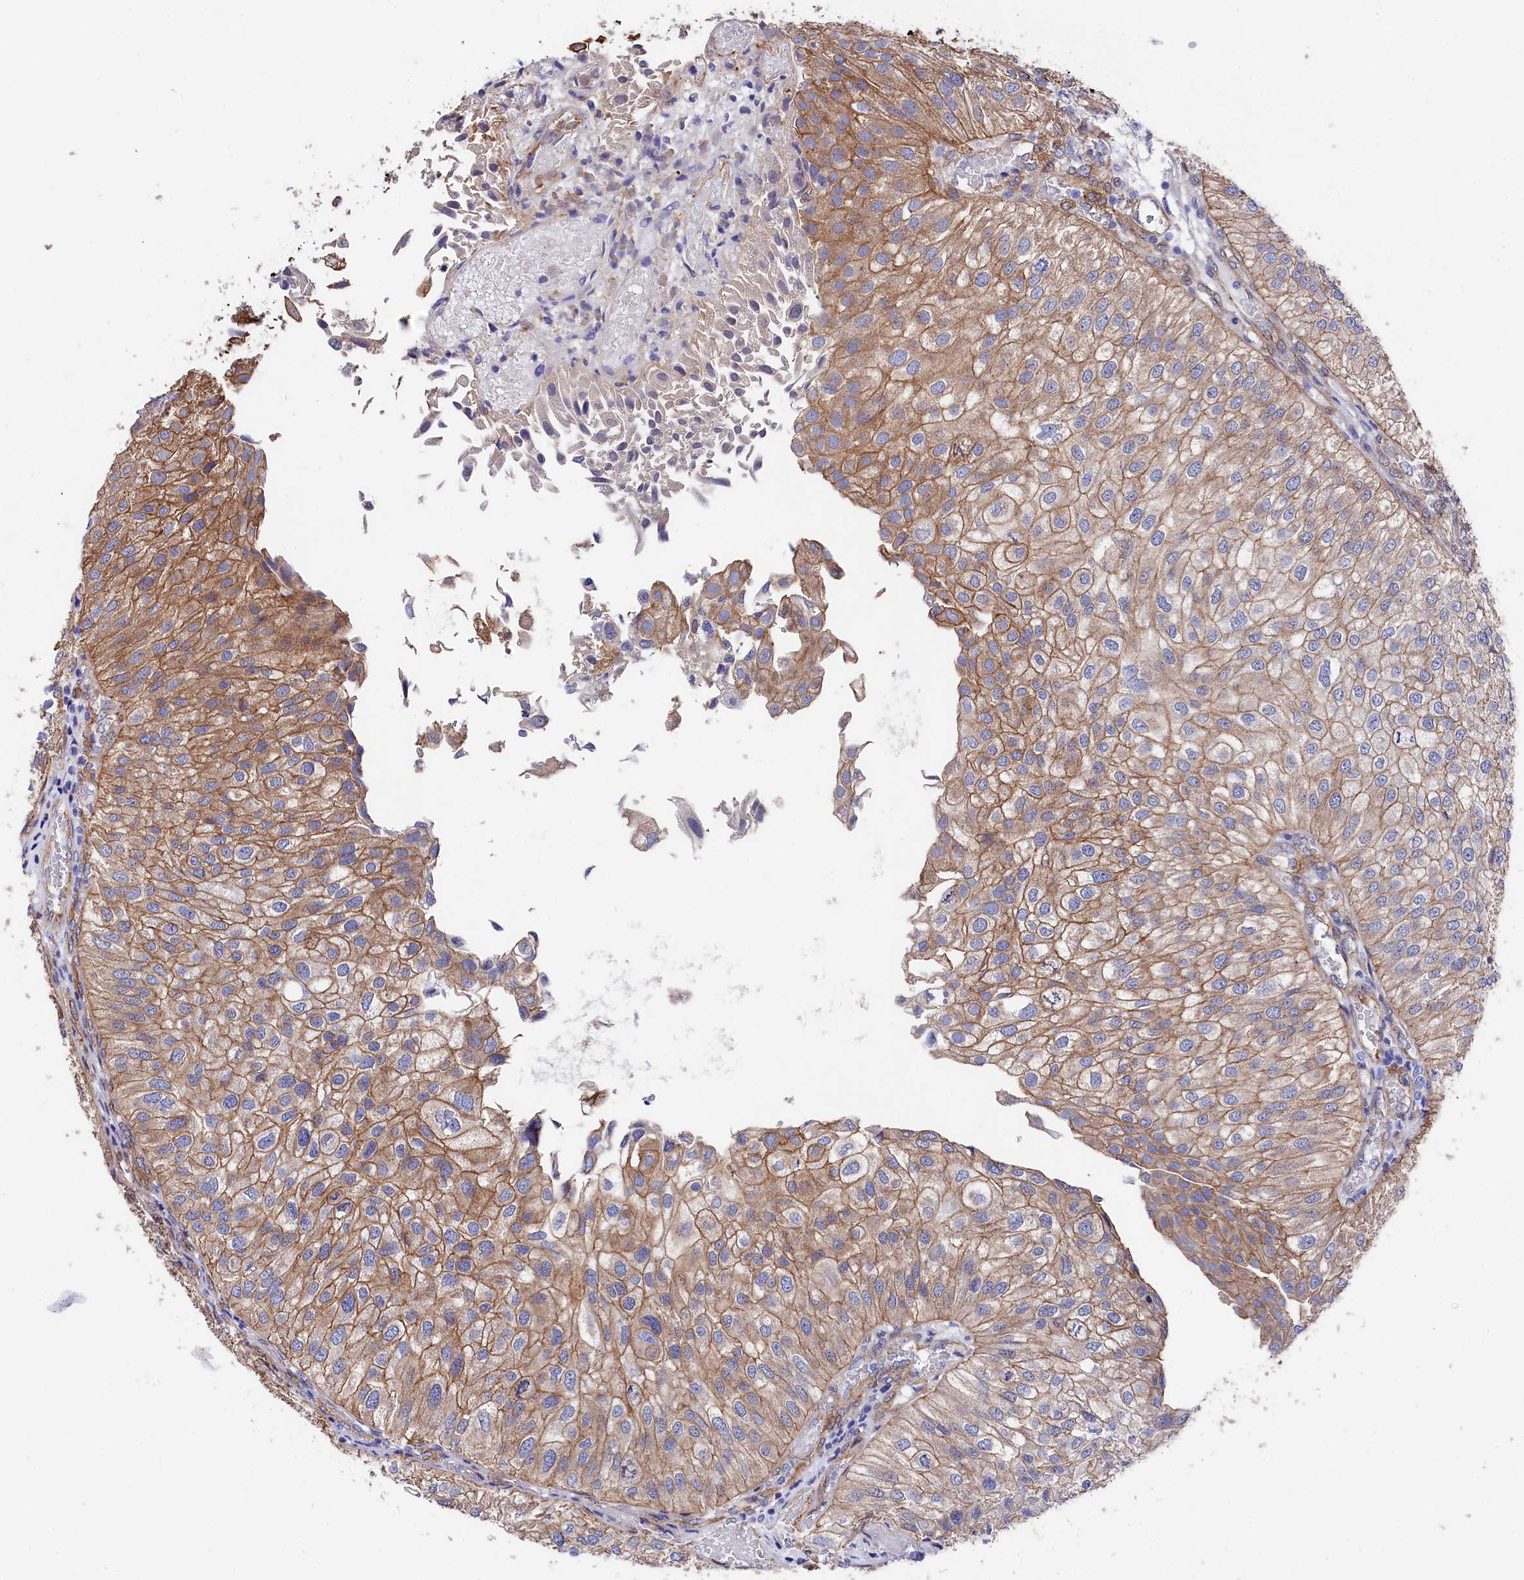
{"staining": {"intensity": "moderate", "quantity": ">75%", "location": "cytoplasmic/membranous"}, "tissue": "urothelial cancer", "cell_type": "Tumor cells", "image_type": "cancer", "snomed": [{"axis": "morphology", "description": "Urothelial carcinoma, Low grade"}, {"axis": "topography", "description": "Urinary bladder"}], "caption": "Immunohistochemistry (IHC) (DAB (3,3'-diaminobenzidine)) staining of urothelial cancer reveals moderate cytoplasmic/membranous protein expression in about >75% of tumor cells.", "gene": "TNKS1BP1", "patient": {"sex": "female", "age": 89}}